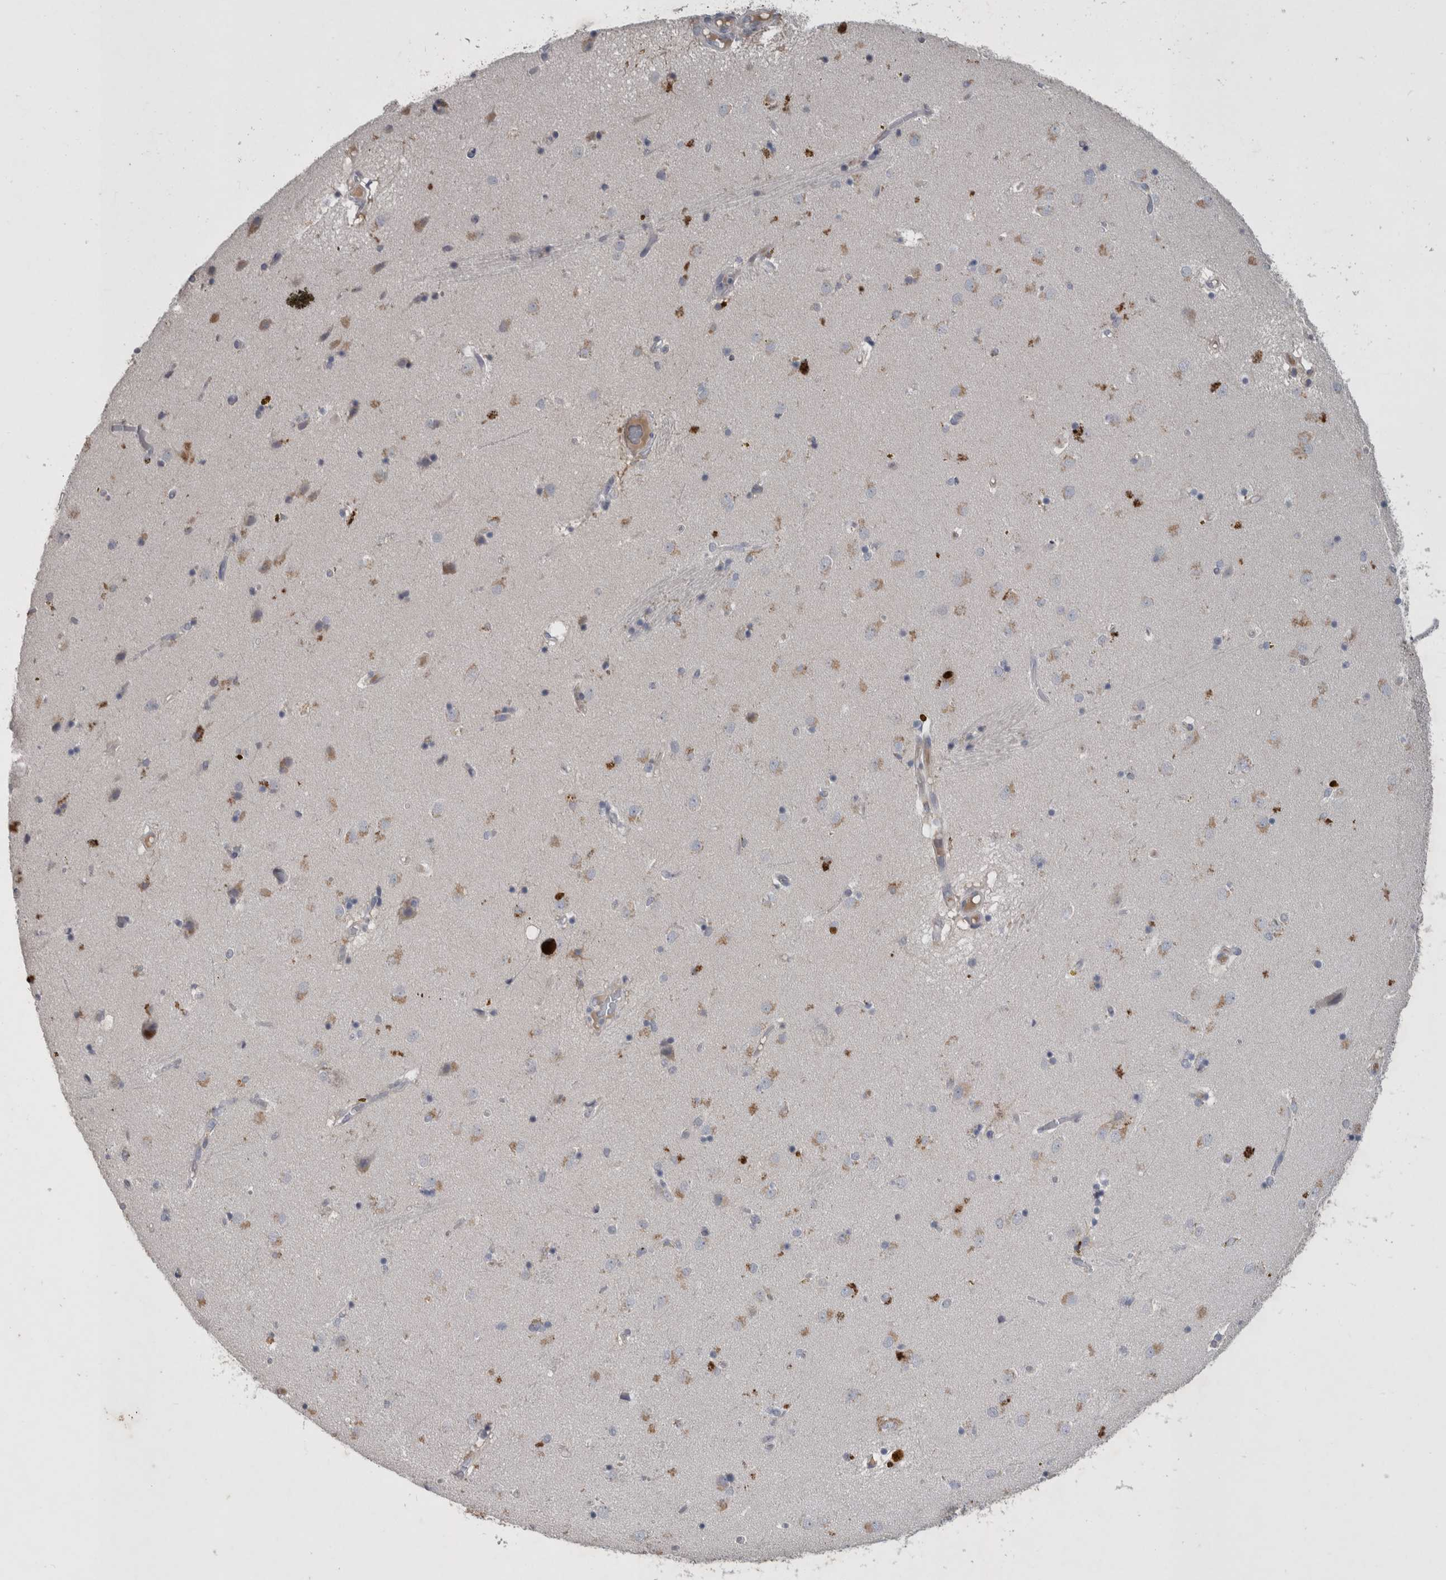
{"staining": {"intensity": "moderate", "quantity": "<25%", "location": "cytoplasmic/membranous"}, "tissue": "caudate", "cell_type": "Glial cells", "image_type": "normal", "snomed": [{"axis": "morphology", "description": "Normal tissue, NOS"}, {"axis": "topography", "description": "Lateral ventricle wall"}], "caption": "This is an image of immunohistochemistry (IHC) staining of normal caudate, which shows moderate staining in the cytoplasmic/membranous of glial cells.", "gene": "SLC22A11", "patient": {"sex": "male", "age": 70}}